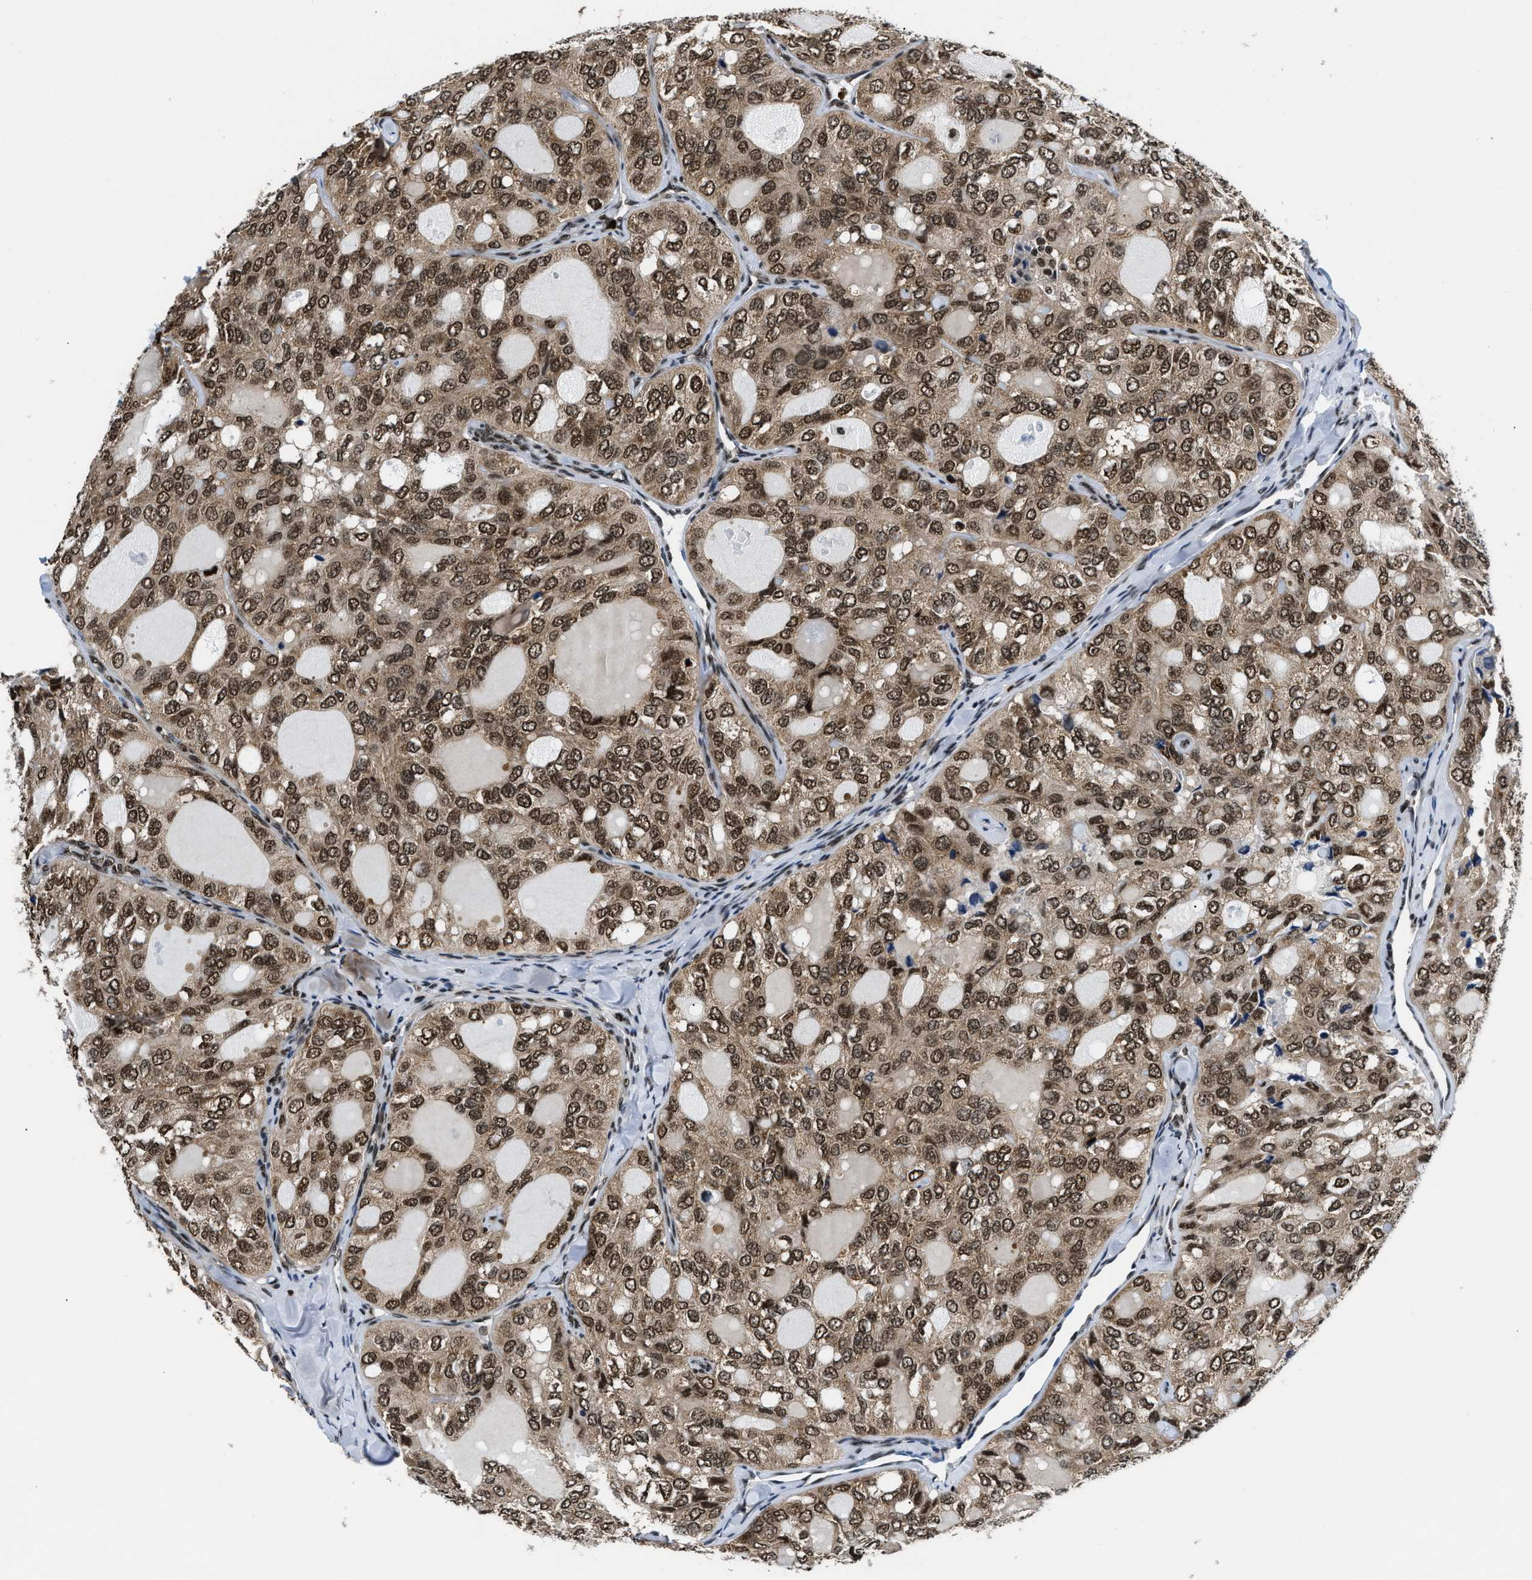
{"staining": {"intensity": "moderate", "quantity": ">75%", "location": "cytoplasmic/membranous,nuclear"}, "tissue": "thyroid cancer", "cell_type": "Tumor cells", "image_type": "cancer", "snomed": [{"axis": "morphology", "description": "Follicular adenoma carcinoma, NOS"}, {"axis": "topography", "description": "Thyroid gland"}], "caption": "Thyroid cancer (follicular adenoma carcinoma) was stained to show a protein in brown. There is medium levels of moderate cytoplasmic/membranous and nuclear positivity in about >75% of tumor cells.", "gene": "CCNDBP1", "patient": {"sex": "male", "age": 75}}